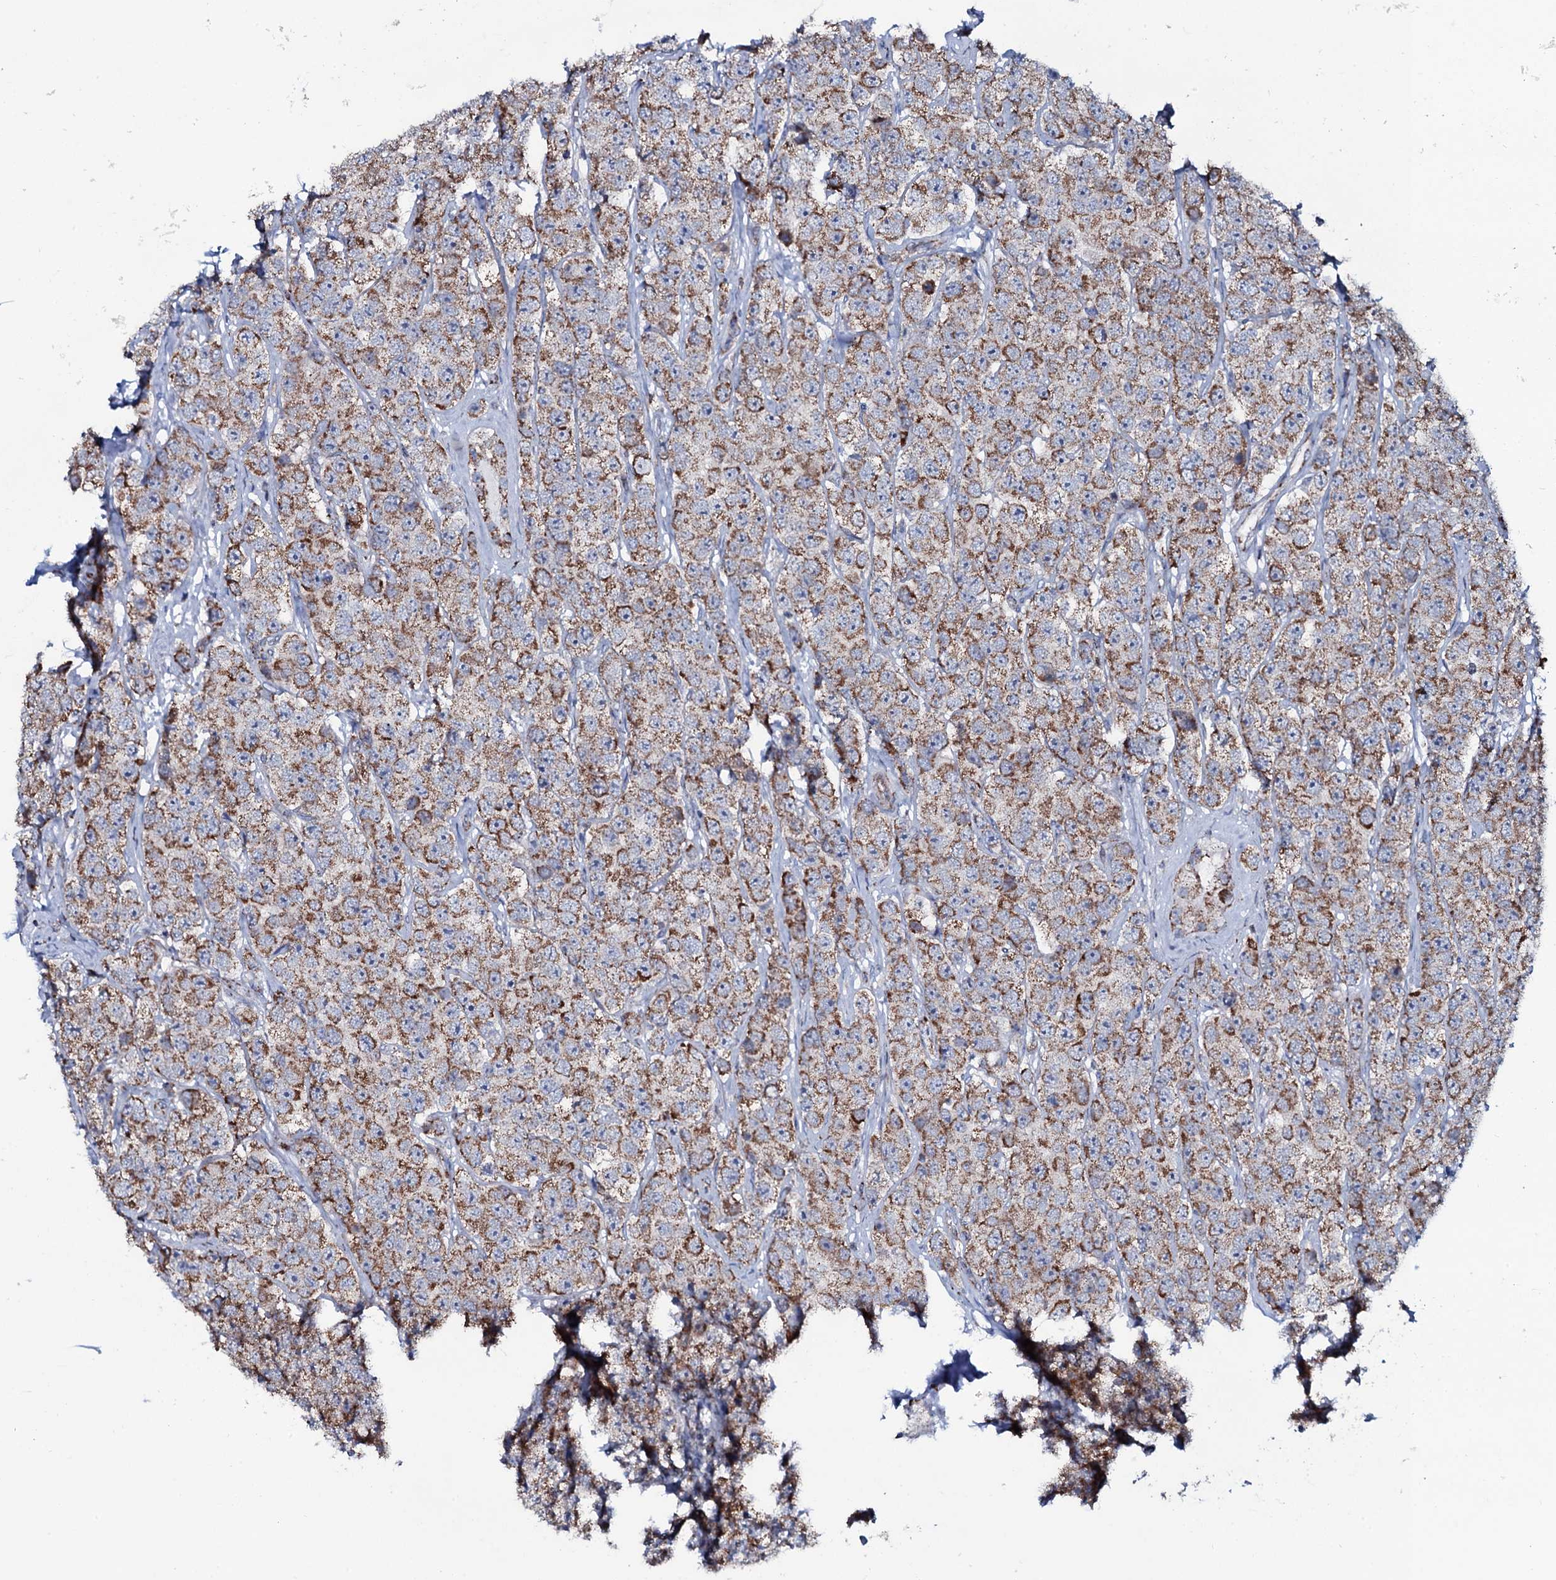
{"staining": {"intensity": "moderate", "quantity": ">75%", "location": "cytoplasmic/membranous"}, "tissue": "testis cancer", "cell_type": "Tumor cells", "image_type": "cancer", "snomed": [{"axis": "morphology", "description": "Seminoma, NOS"}, {"axis": "topography", "description": "Testis"}], "caption": "Protein staining shows moderate cytoplasmic/membranous staining in about >75% of tumor cells in seminoma (testis). The staining is performed using DAB (3,3'-diaminobenzidine) brown chromogen to label protein expression. The nuclei are counter-stained blue using hematoxylin.", "gene": "MRPS35", "patient": {"sex": "male", "age": 28}}